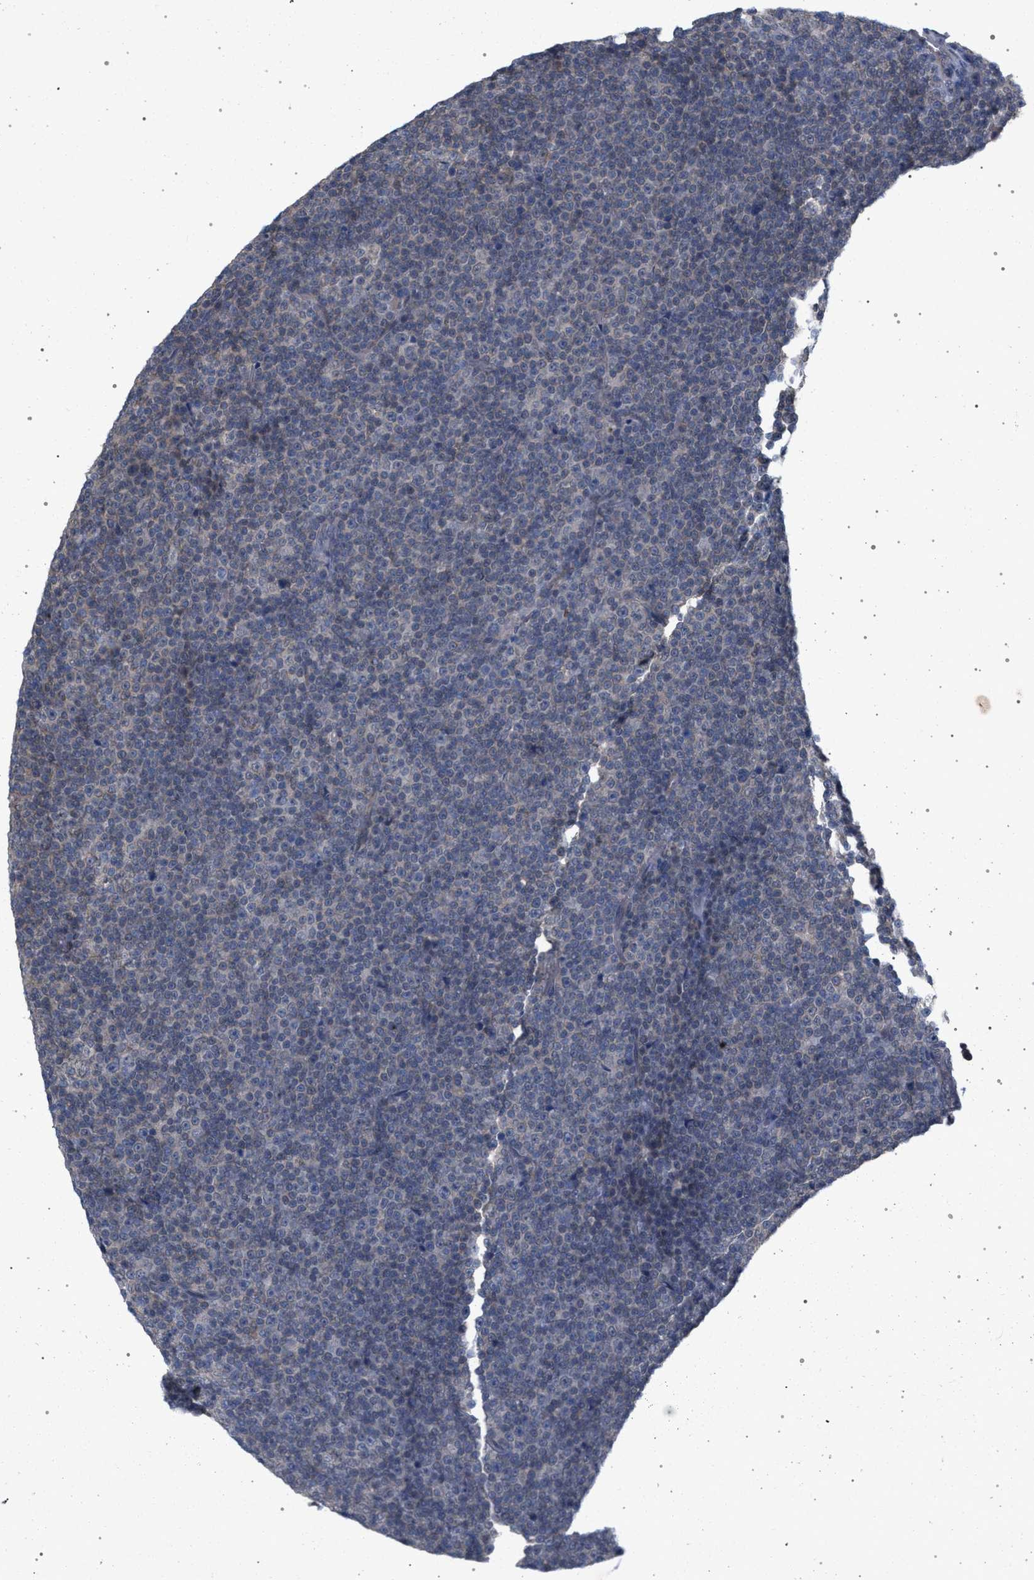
{"staining": {"intensity": "negative", "quantity": "none", "location": "none"}, "tissue": "lymphoma", "cell_type": "Tumor cells", "image_type": "cancer", "snomed": [{"axis": "morphology", "description": "Malignant lymphoma, non-Hodgkin's type, Low grade"}, {"axis": "topography", "description": "Lymph node"}], "caption": "This is a histopathology image of immunohistochemistry staining of lymphoma, which shows no positivity in tumor cells. (DAB IHC visualized using brightfield microscopy, high magnification).", "gene": "ARPC5L", "patient": {"sex": "female", "age": 67}}